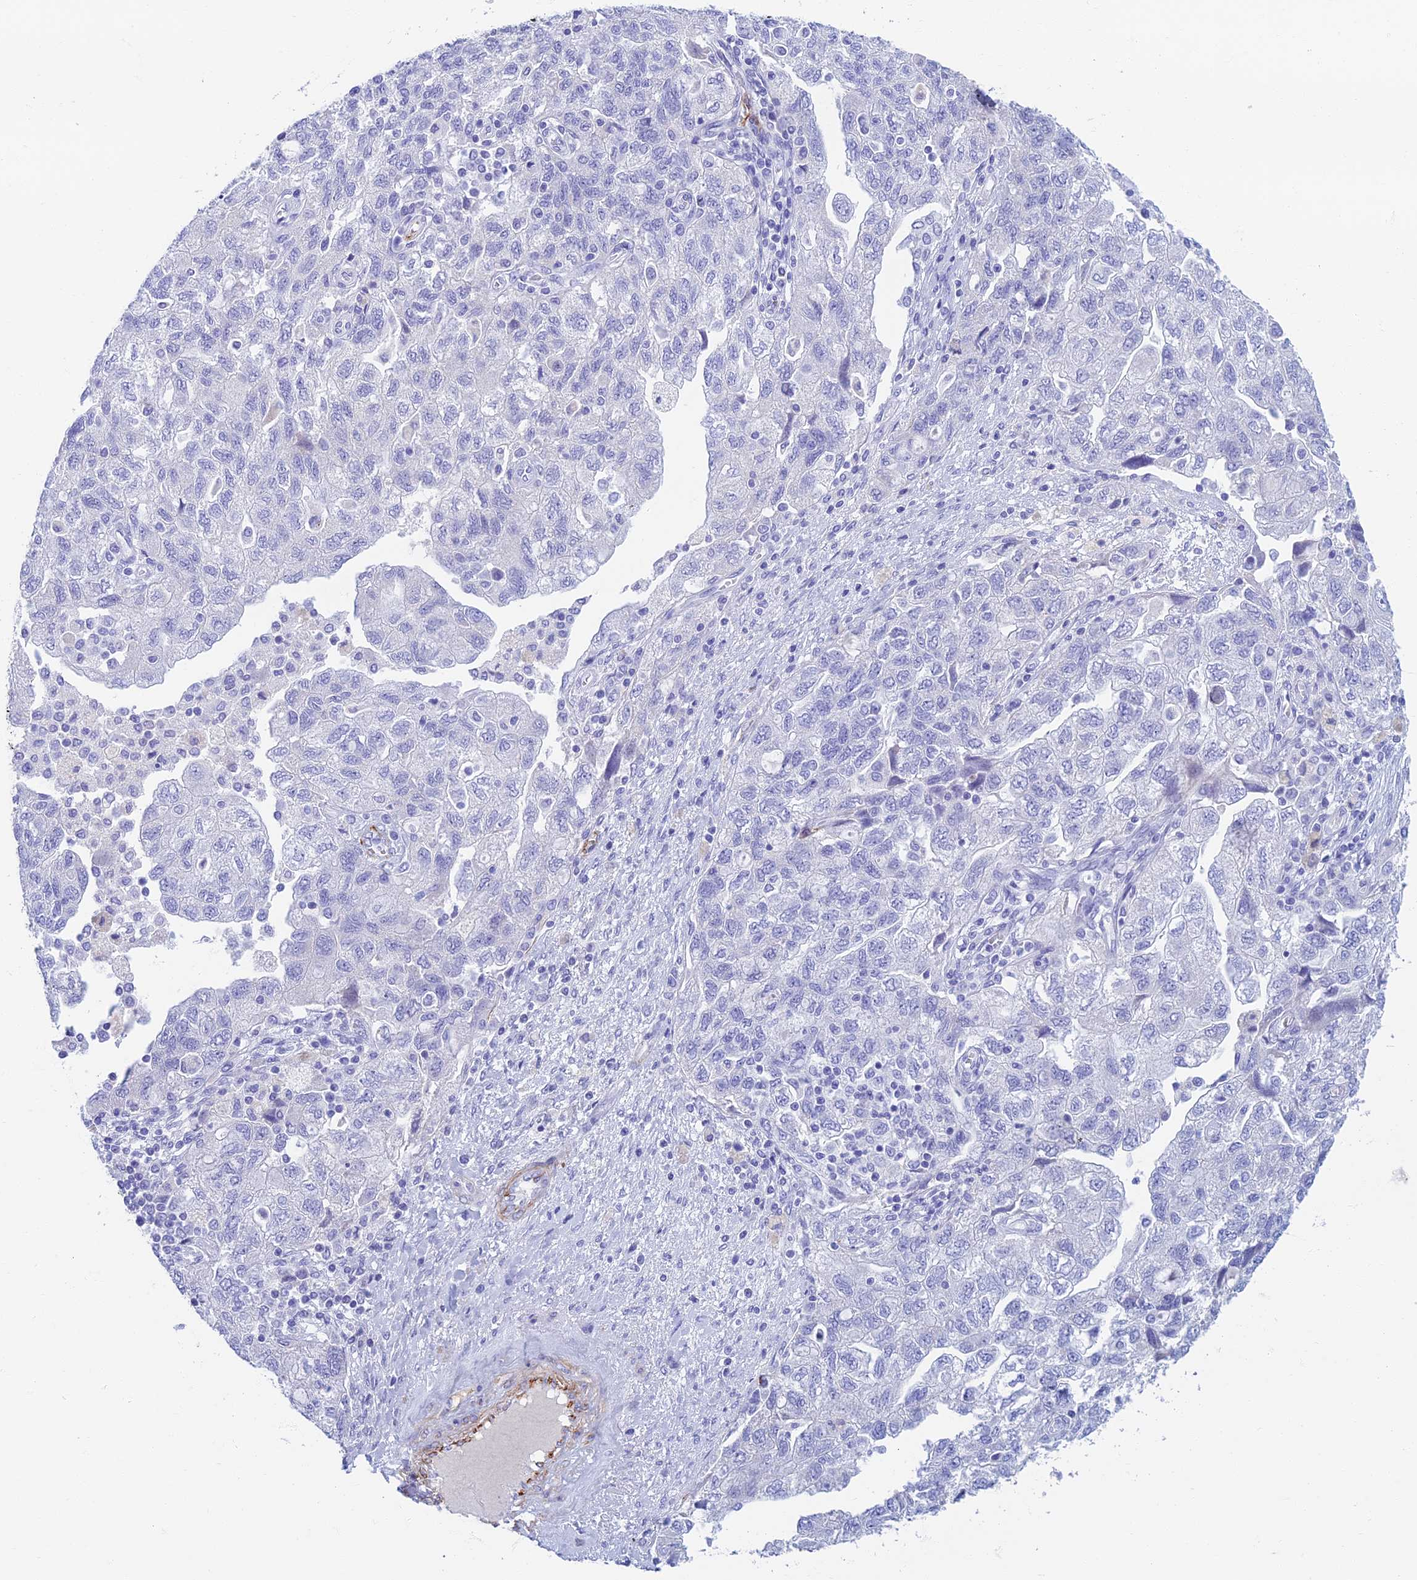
{"staining": {"intensity": "negative", "quantity": "none", "location": "none"}, "tissue": "ovarian cancer", "cell_type": "Tumor cells", "image_type": "cancer", "snomed": [{"axis": "morphology", "description": "Carcinoma, NOS"}, {"axis": "morphology", "description": "Cystadenocarcinoma, serous, NOS"}, {"axis": "topography", "description": "Ovary"}], "caption": "IHC image of human ovarian carcinoma stained for a protein (brown), which reveals no staining in tumor cells.", "gene": "ETFRF1", "patient": {"sex": "female", "age": 69}}